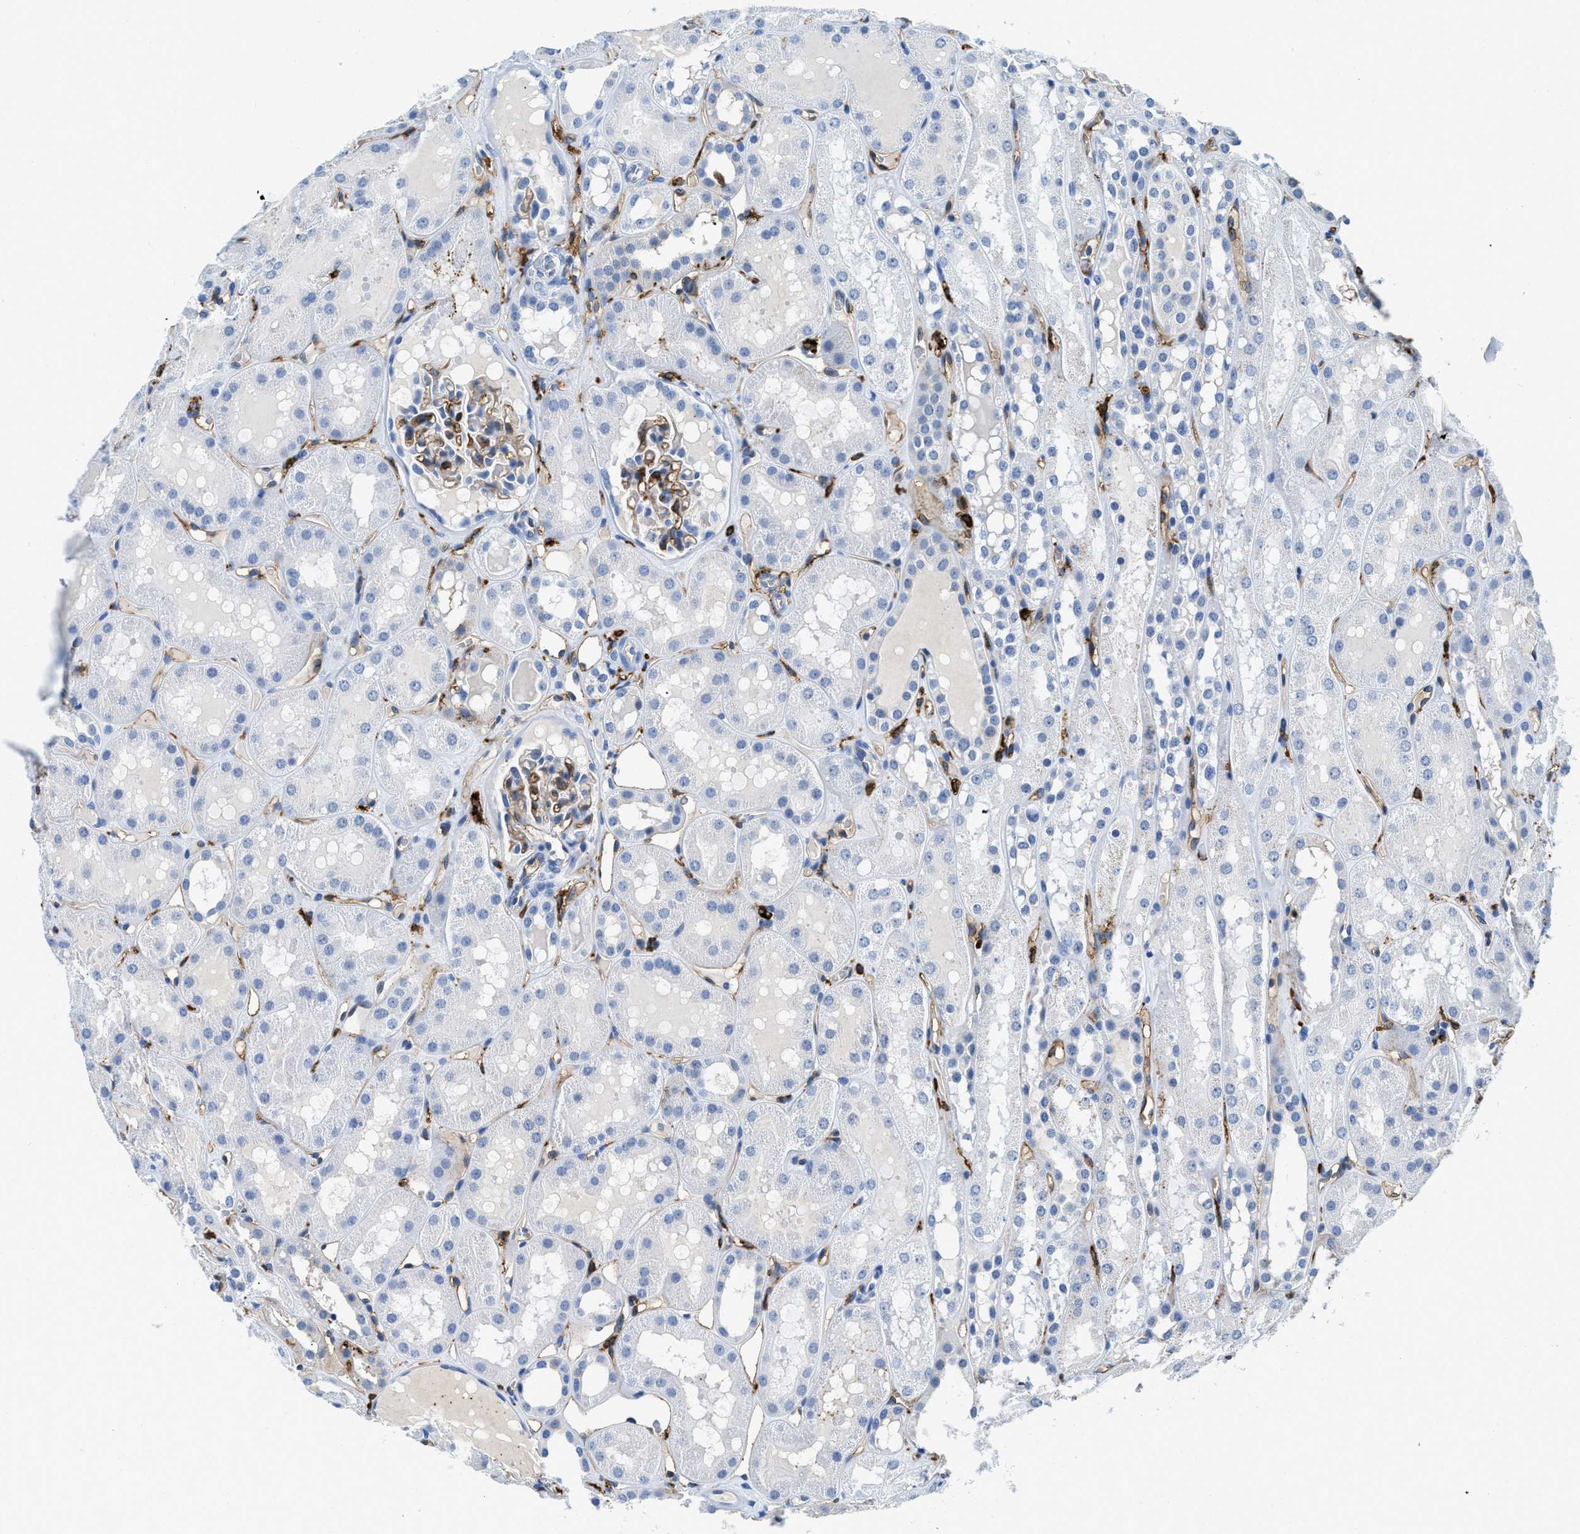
{"staining": {"intensity": "weak", "quantity": "<25%", "location": "cytoplasmic/membranous"}, "tissue": "kidney", "cell_type": "Cells in glomeruli", "image_type": "normal", "snomed": [{"axis": "morphology", "description": "Normal tissue, NOS"}, {"axis": "topography", "description": "Kidney"}, {"axis": "topography", "description": "Urinary bladder"}], "caption": "Normal kidney was stained to show a protein in brown. There is no significant staining in cells in glomeruli. The staining was performed using DAB (3,3'-diaminobenzidine) to visualize the protein expression in brown, while the nuclei were stained in blue with hematoxylin (Magnification: 20x).", "gene": "CD226", "patient": {"sex": "male", "age": 16}}